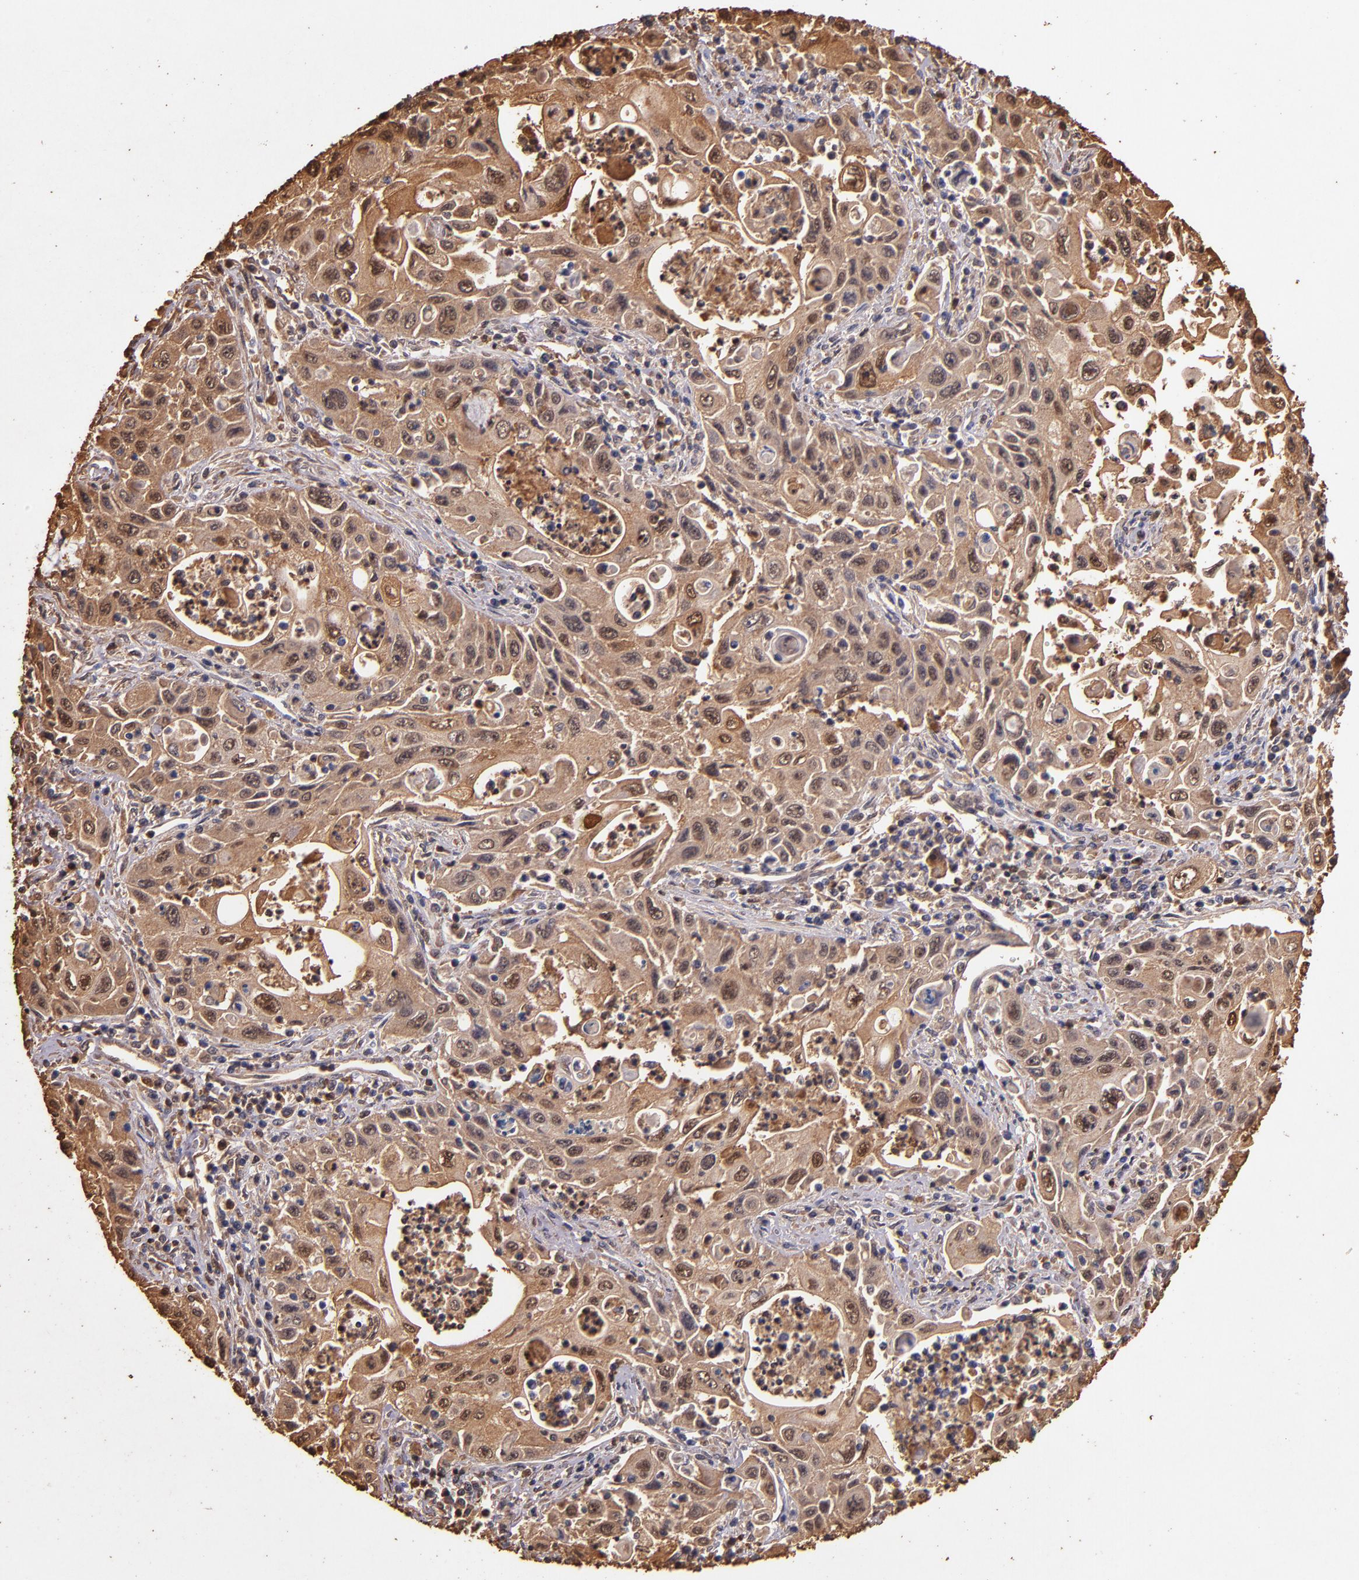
{"staining": {"intensity": "moderate", "quantity": ">75%", "location": "cytoplasmic/membranous,nuclear"}, "tissue": "pancreatic cancer", "cell_type": "Tumor cells", "image_type": "cancer", "snomed": [{"axis": "morphology", "description": "Adenocarcinoma, NOS"}, {"axis": "topography", "description": "Pancreas"}], "caption": "Tumor cells show medium levels of moderate cytoplasmic/membranous and nuclear staining in about >75% of cells in human pancreatic adenocarcinoma.", "gene": "S100A6", "patient": {"sex": "male", "age": 70}}